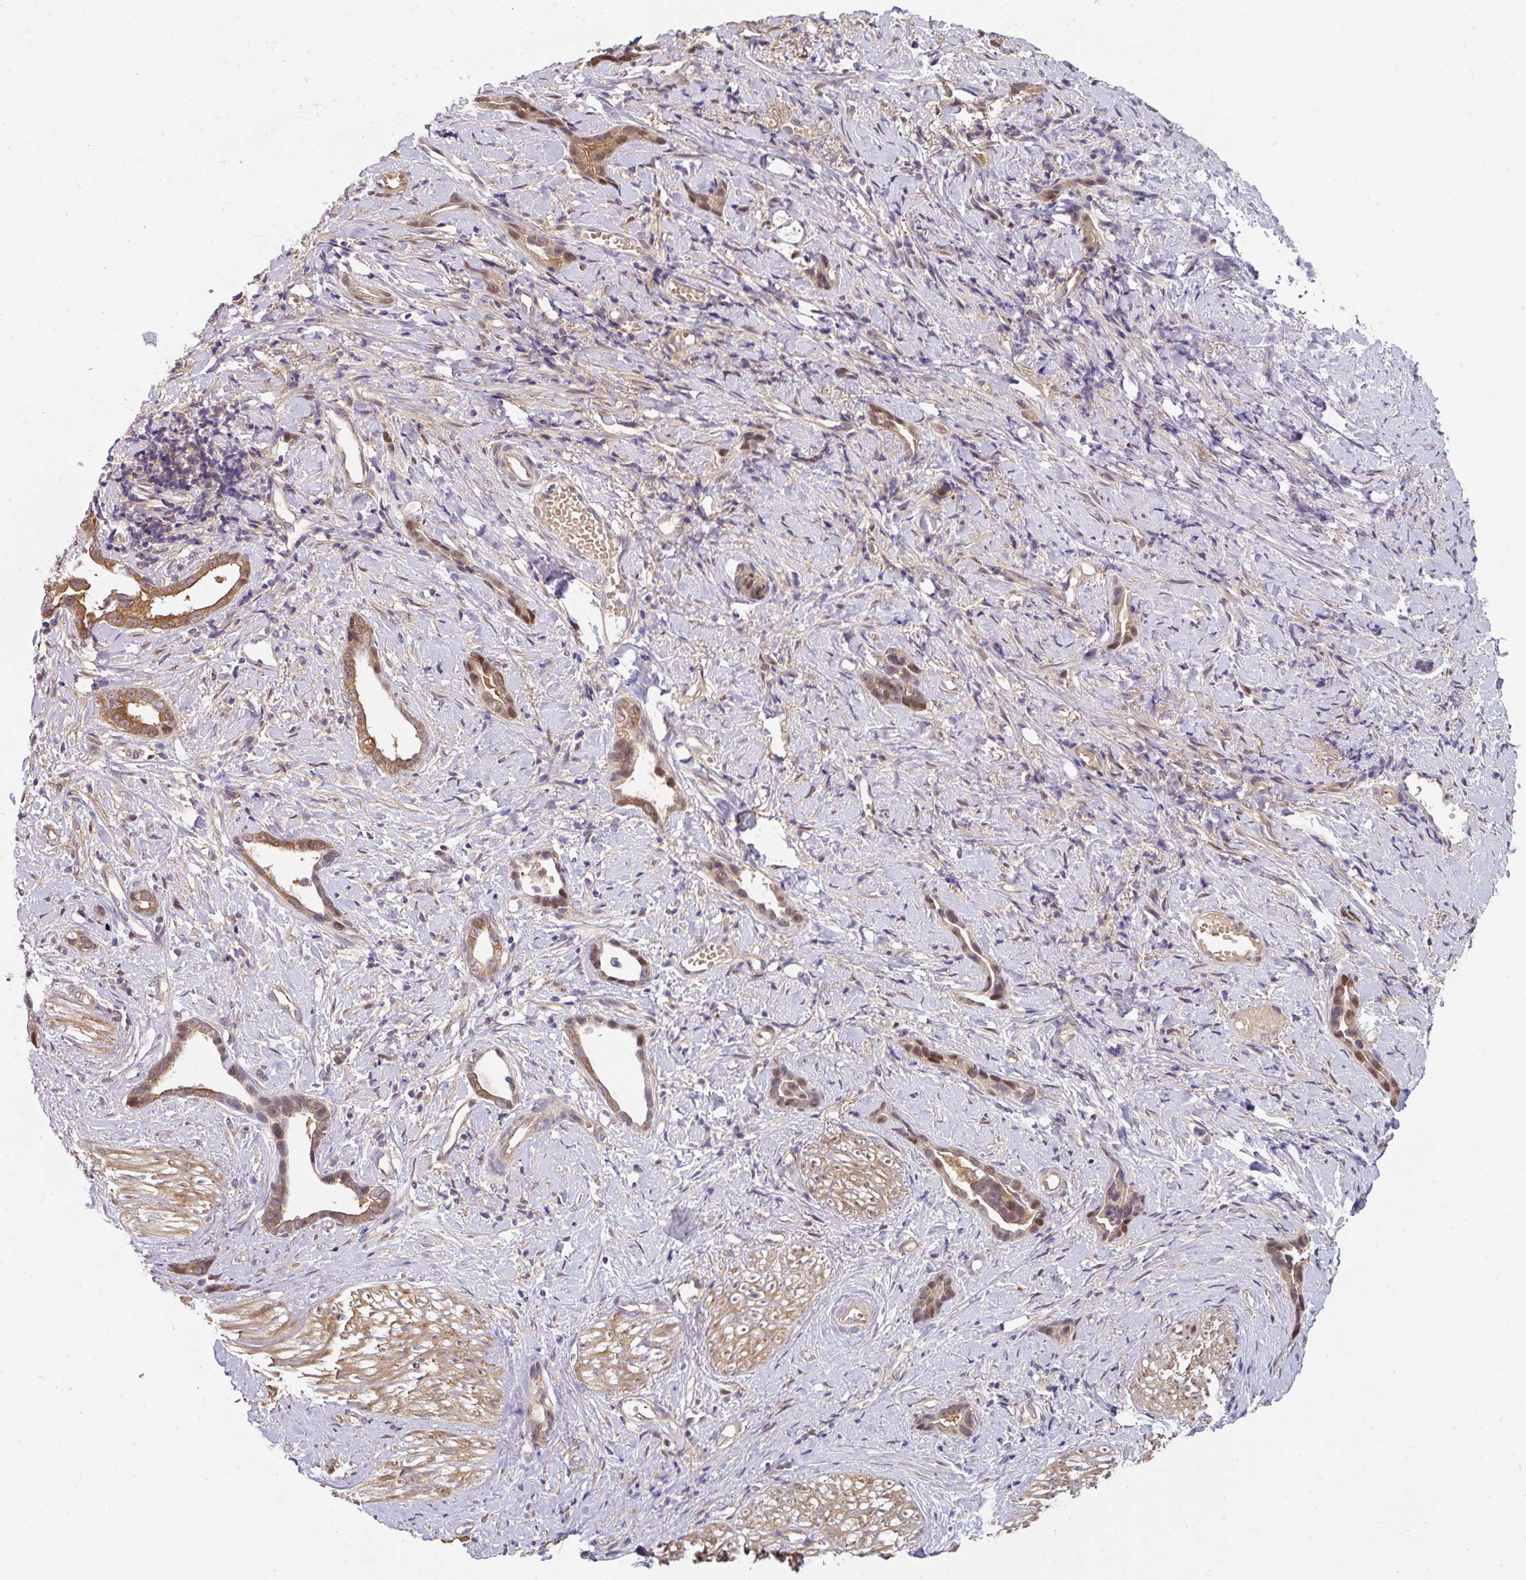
{"staining": {"intensity": "moderate", "quantity": ">75%", "location": "cytoplasmic/membranous,nuclear"}, "tissue": "stomach cancer", "cell_type": "Tumor cells", "image_type": "cancer", "snomed": [{"axis": "morphology", "description": "Adenocarcinoma, NOS"}, {"axis": "topography", "description": "Stomach"}], "caption": "The immunohistochemical stain highlights moderate cytoplasmic/membranous and nuclear staining in tumor cells of stomach cancer (adenocarcinoma) tissue.", "gene": "ST13", "patient": {"sex": "male", "age": 55}}